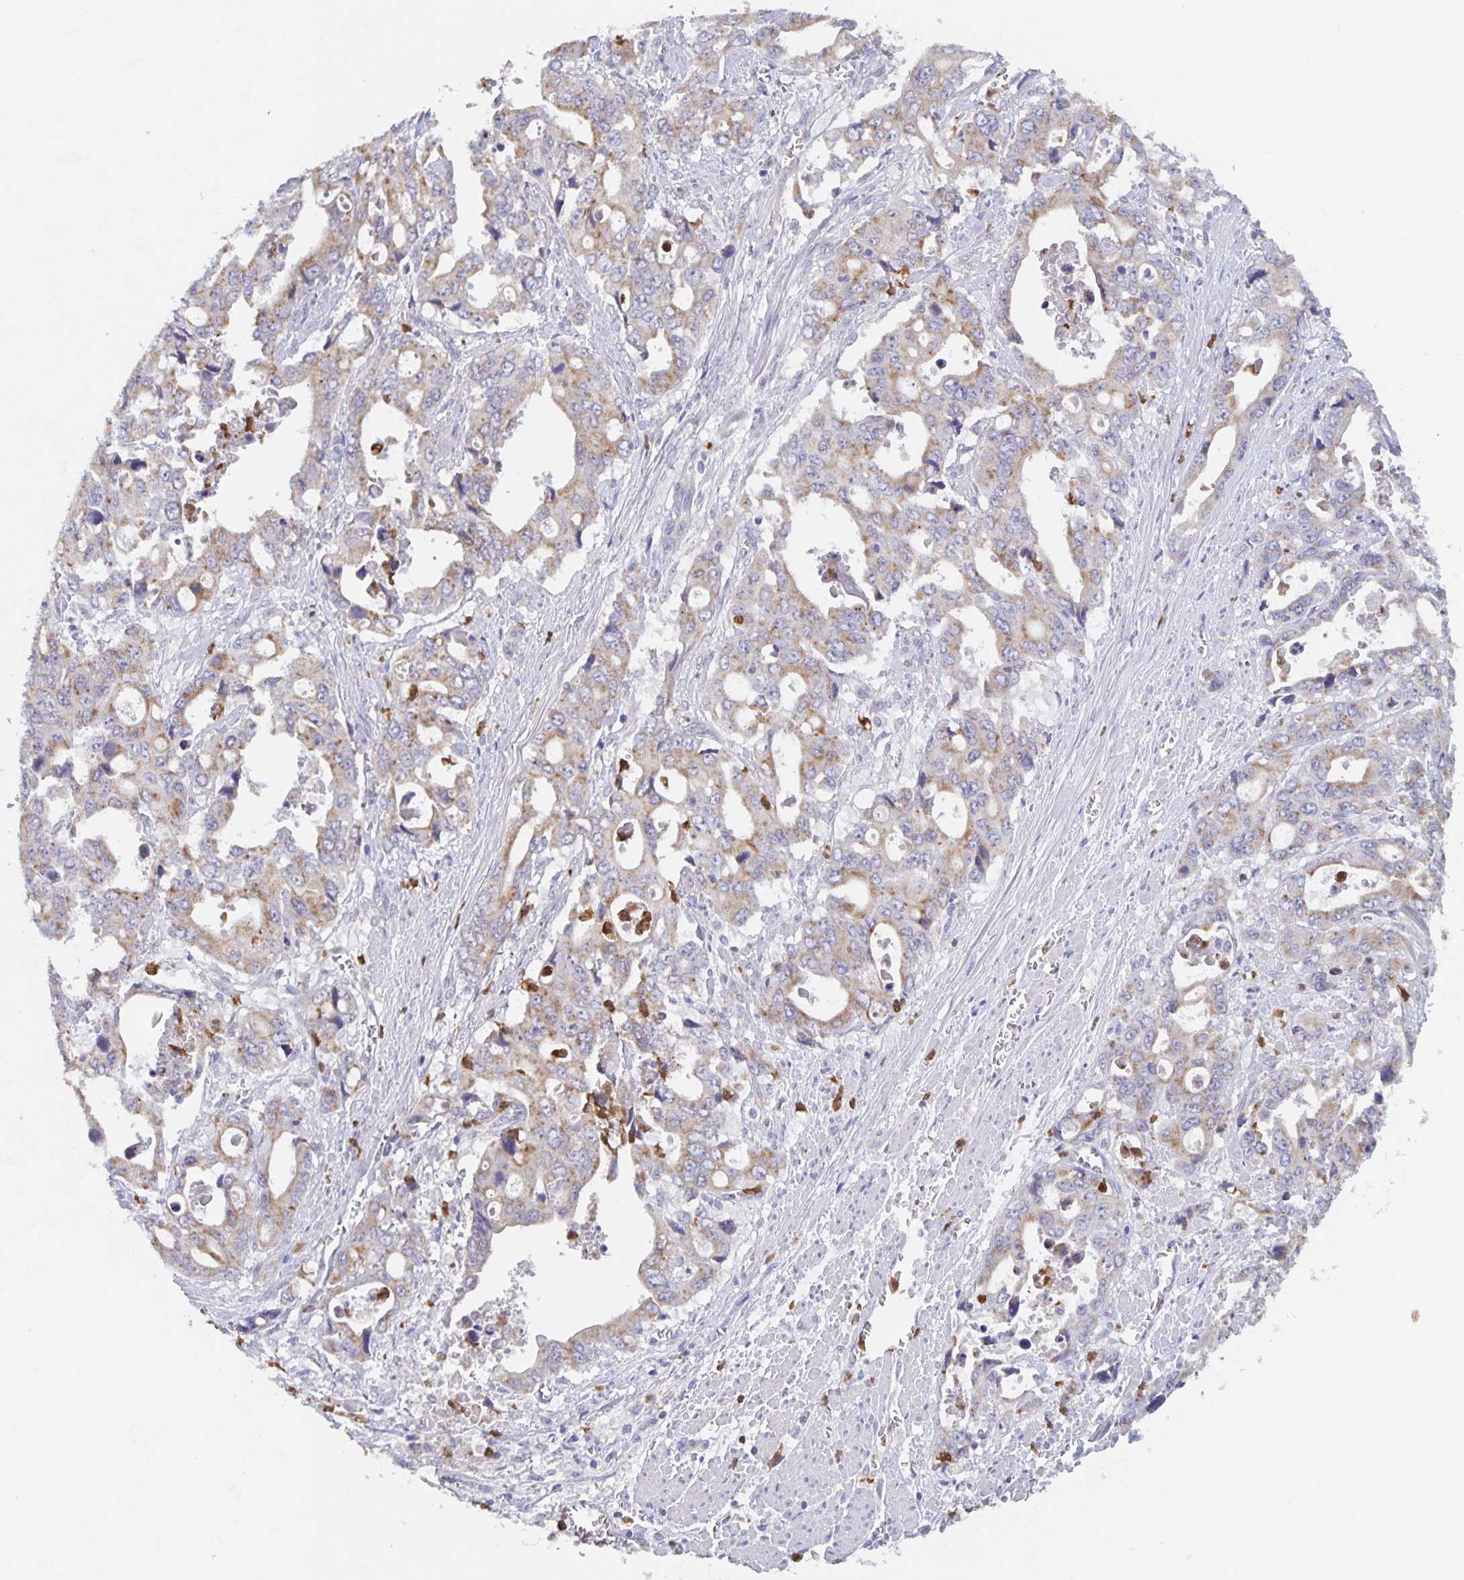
{"staining": {"intensity": "weak", "quantity": "25%-75%", "location": "cytoplasmic/membranous"}, "tissue": "stomach cancer", "cell_type": "Tumor cells", "image_type": "cancer", "snomed": [{"axis": "morphology", "description": "Adenocarcinoma, NOS"}, {"axis": "topography", "description": "Stomach, upper"}], "caption": "An image of stomach adenocarcinoma stained for a protein exhibits weak cytoplasmic/membranous brown staining in tumor cells.", "gene": "CDC42BPG", "patient": {"sex": "male", "age": 74}}